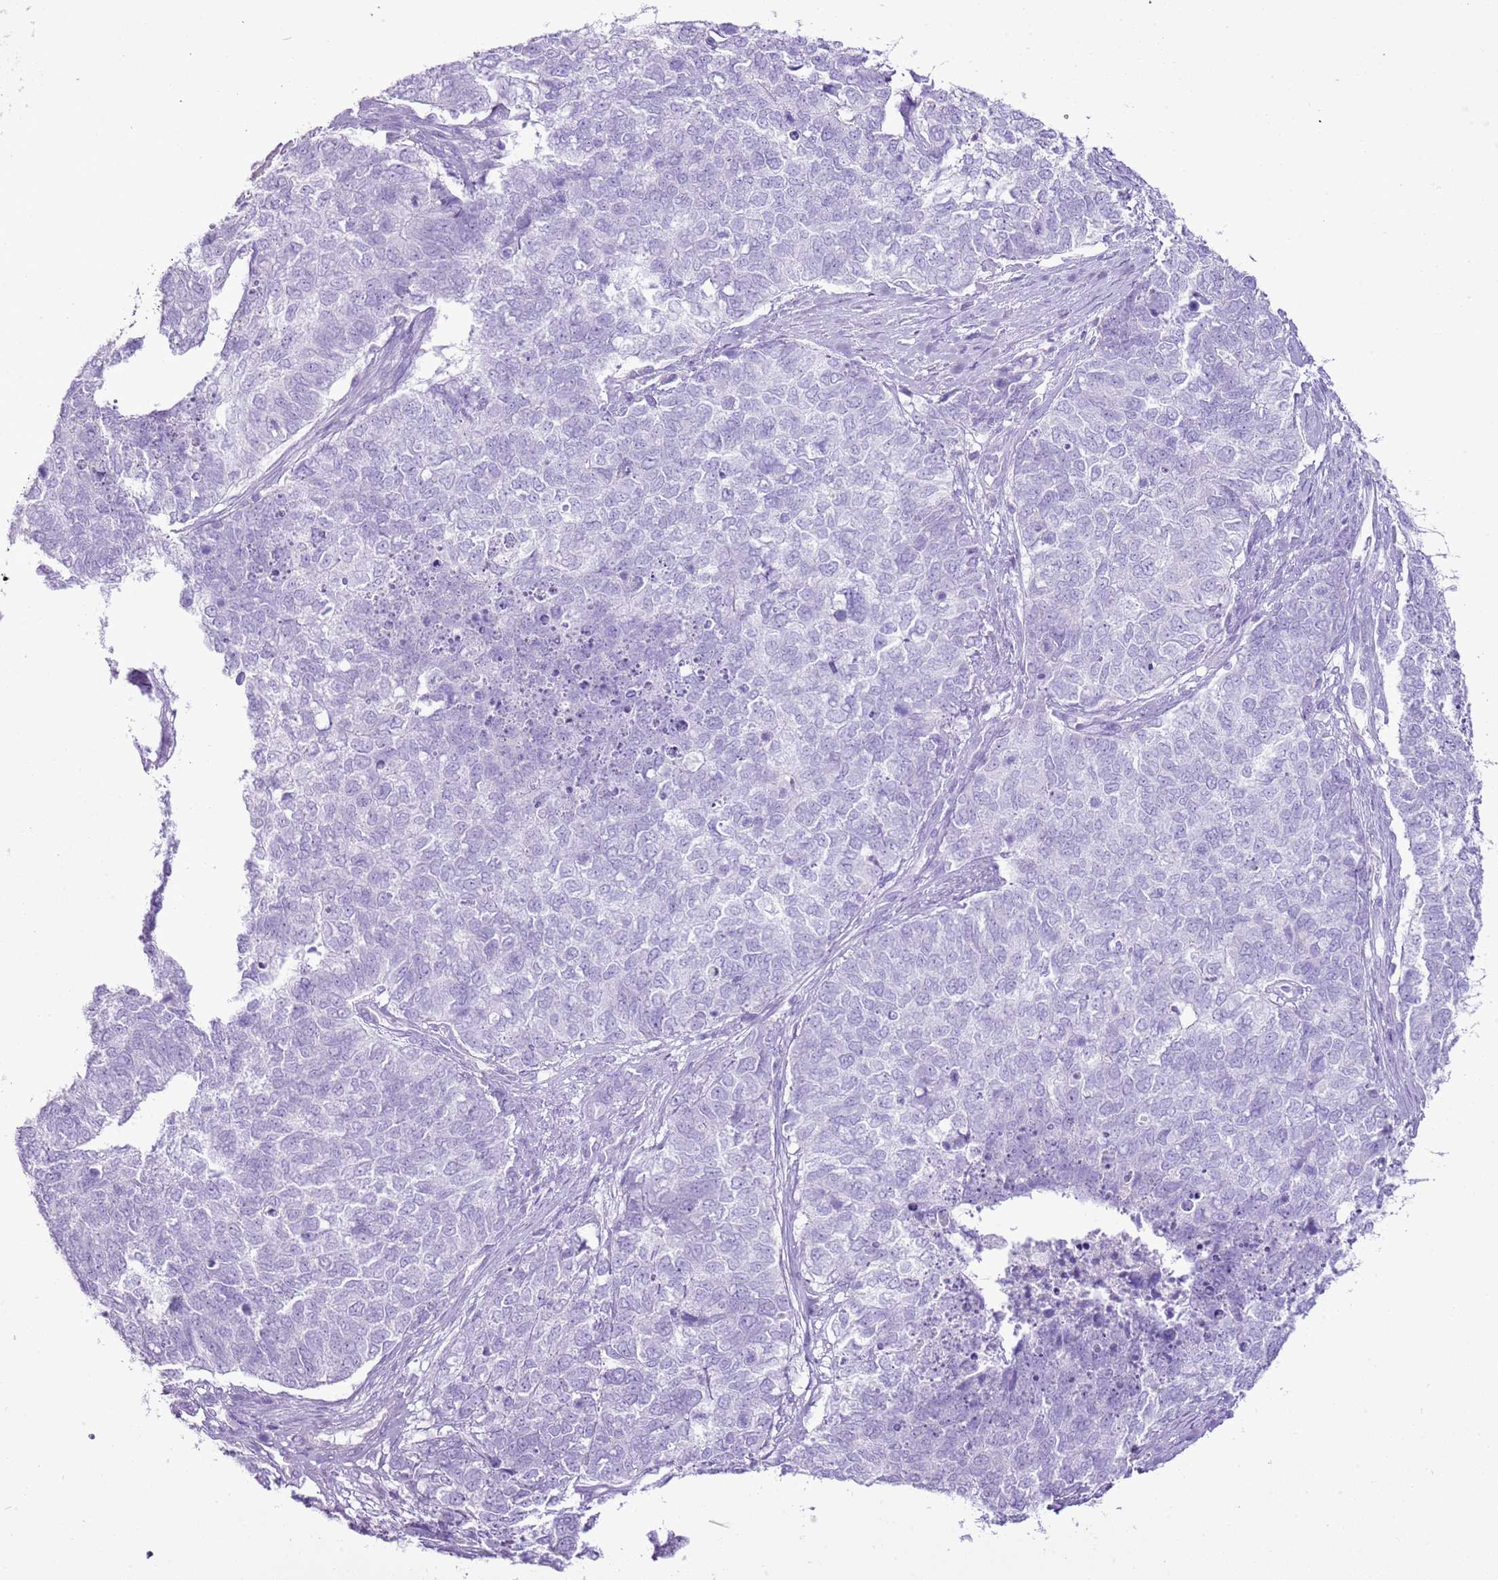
{"staining": {"intensity": "negative", "quantity": "none", "location": "none"}, "tissue": "cervical cancer", "cell_type": "Tumor cells", "image_type": "cancer", "snomed": [{"axis": "morphology", "description": "Squamous cell carcinoma, NOS"}, {"axis": "topography", "description": "Cervix"}], "caption": "Immunohistochemistry micrograph of neoplastic tissue: cervical cancer stained with DAB shows no significant protein positivity in tumor cells. (Brightfield microscopy of DAB immunohistochemistry (IHC) at high magnification).", "gene": "CNFN", "patient": {"sex": "female", "age": 63}}